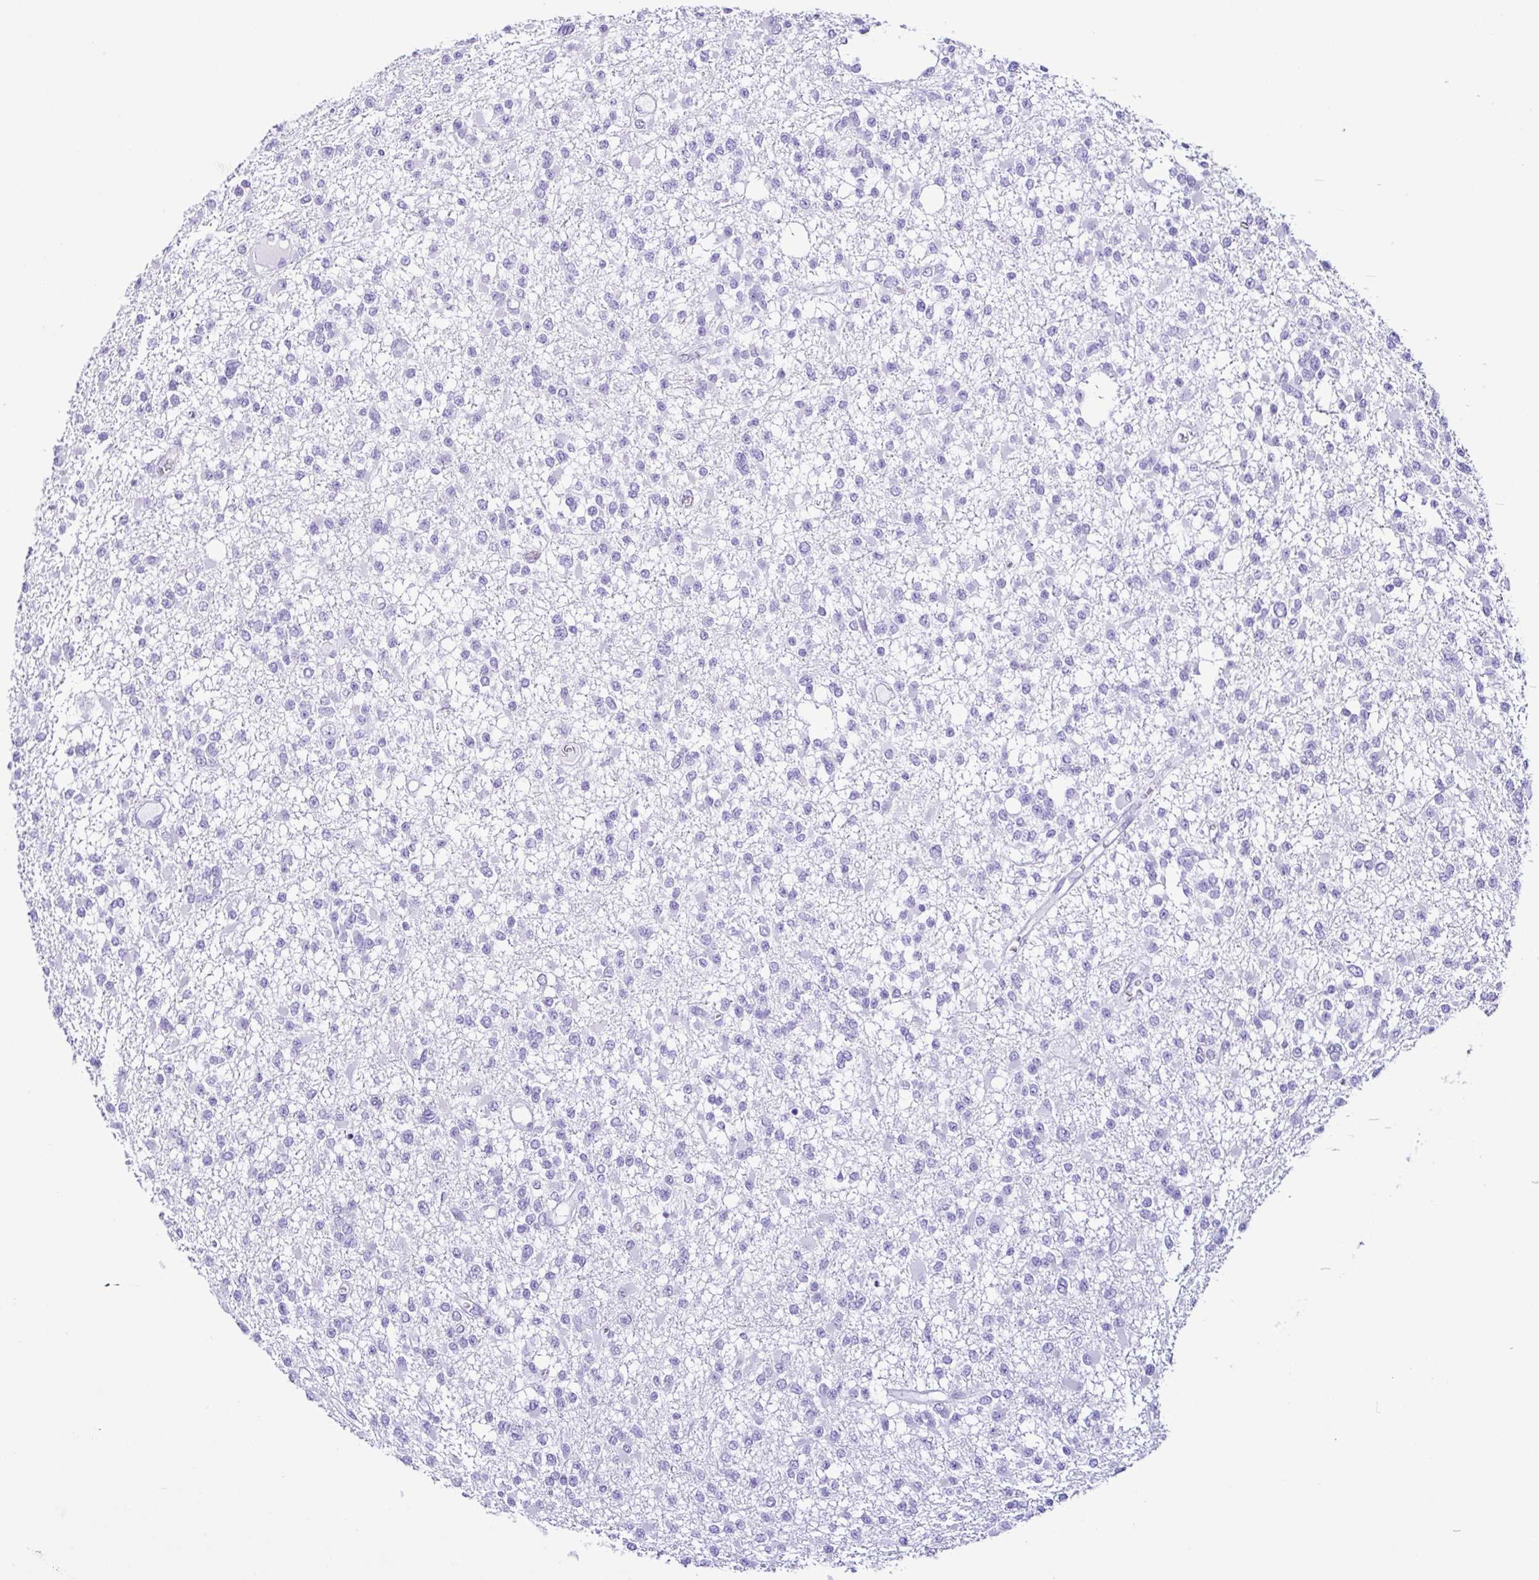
{"staining": {"intensity": "negative", "quantity": "none", "location": "none"}, "tissue": "glioma", "cell_type": "Tumor cells", "image_type": "cancer", "snomed": [{"axis": "morphology", "description": "Glioma, malignant, Low grade"}, {"axis": "topography", "description": "Brain"}], "caption": "Glioma was stained to show a protein in brown. There is no significant expression in tumor cells.", "gene": "PIGF", "patient": {"sex": "female", "age": 22}}